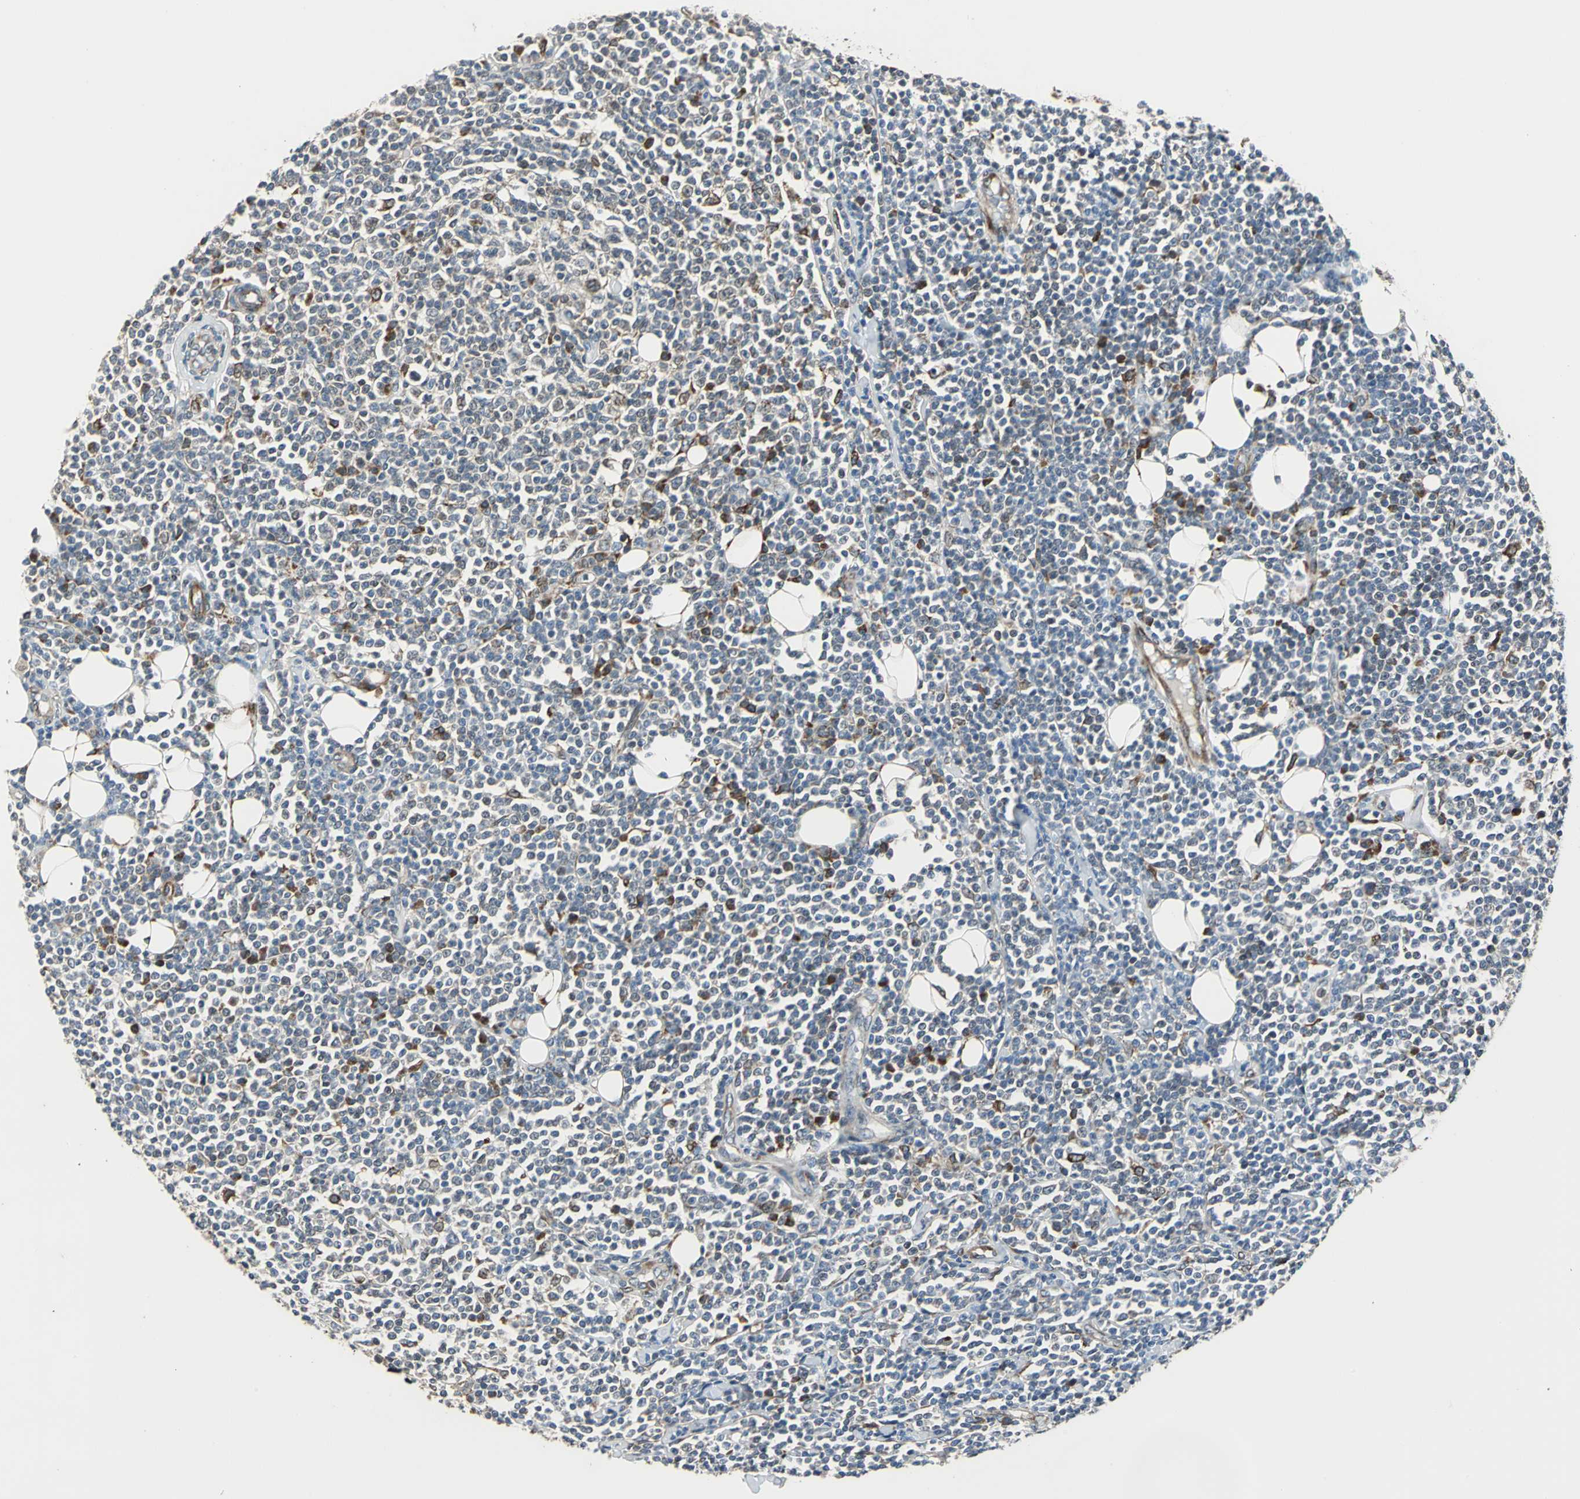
{"staining": {"intensity": "moderate", "quantity": "<25%", "location": "cytoplasmic/membranous"}, "tissue": "lymphoma", "cell_type": "Tumor cells", "image_type": "cancer", "snomed": [{"axis": "morphology", "description": "Malignant lymphoma, non-Hodgkin's type, Low grade"}, {"axis": "topography", "description": "Soft tissue"}], "caption": "Moderate cytoplasmic/membranous positivity for a protein is present in approximately <25% of tumor cells of lymphoma using IHC.", "gene": "HTATIP2", "patient": {"sex": "male", "age": 92}}